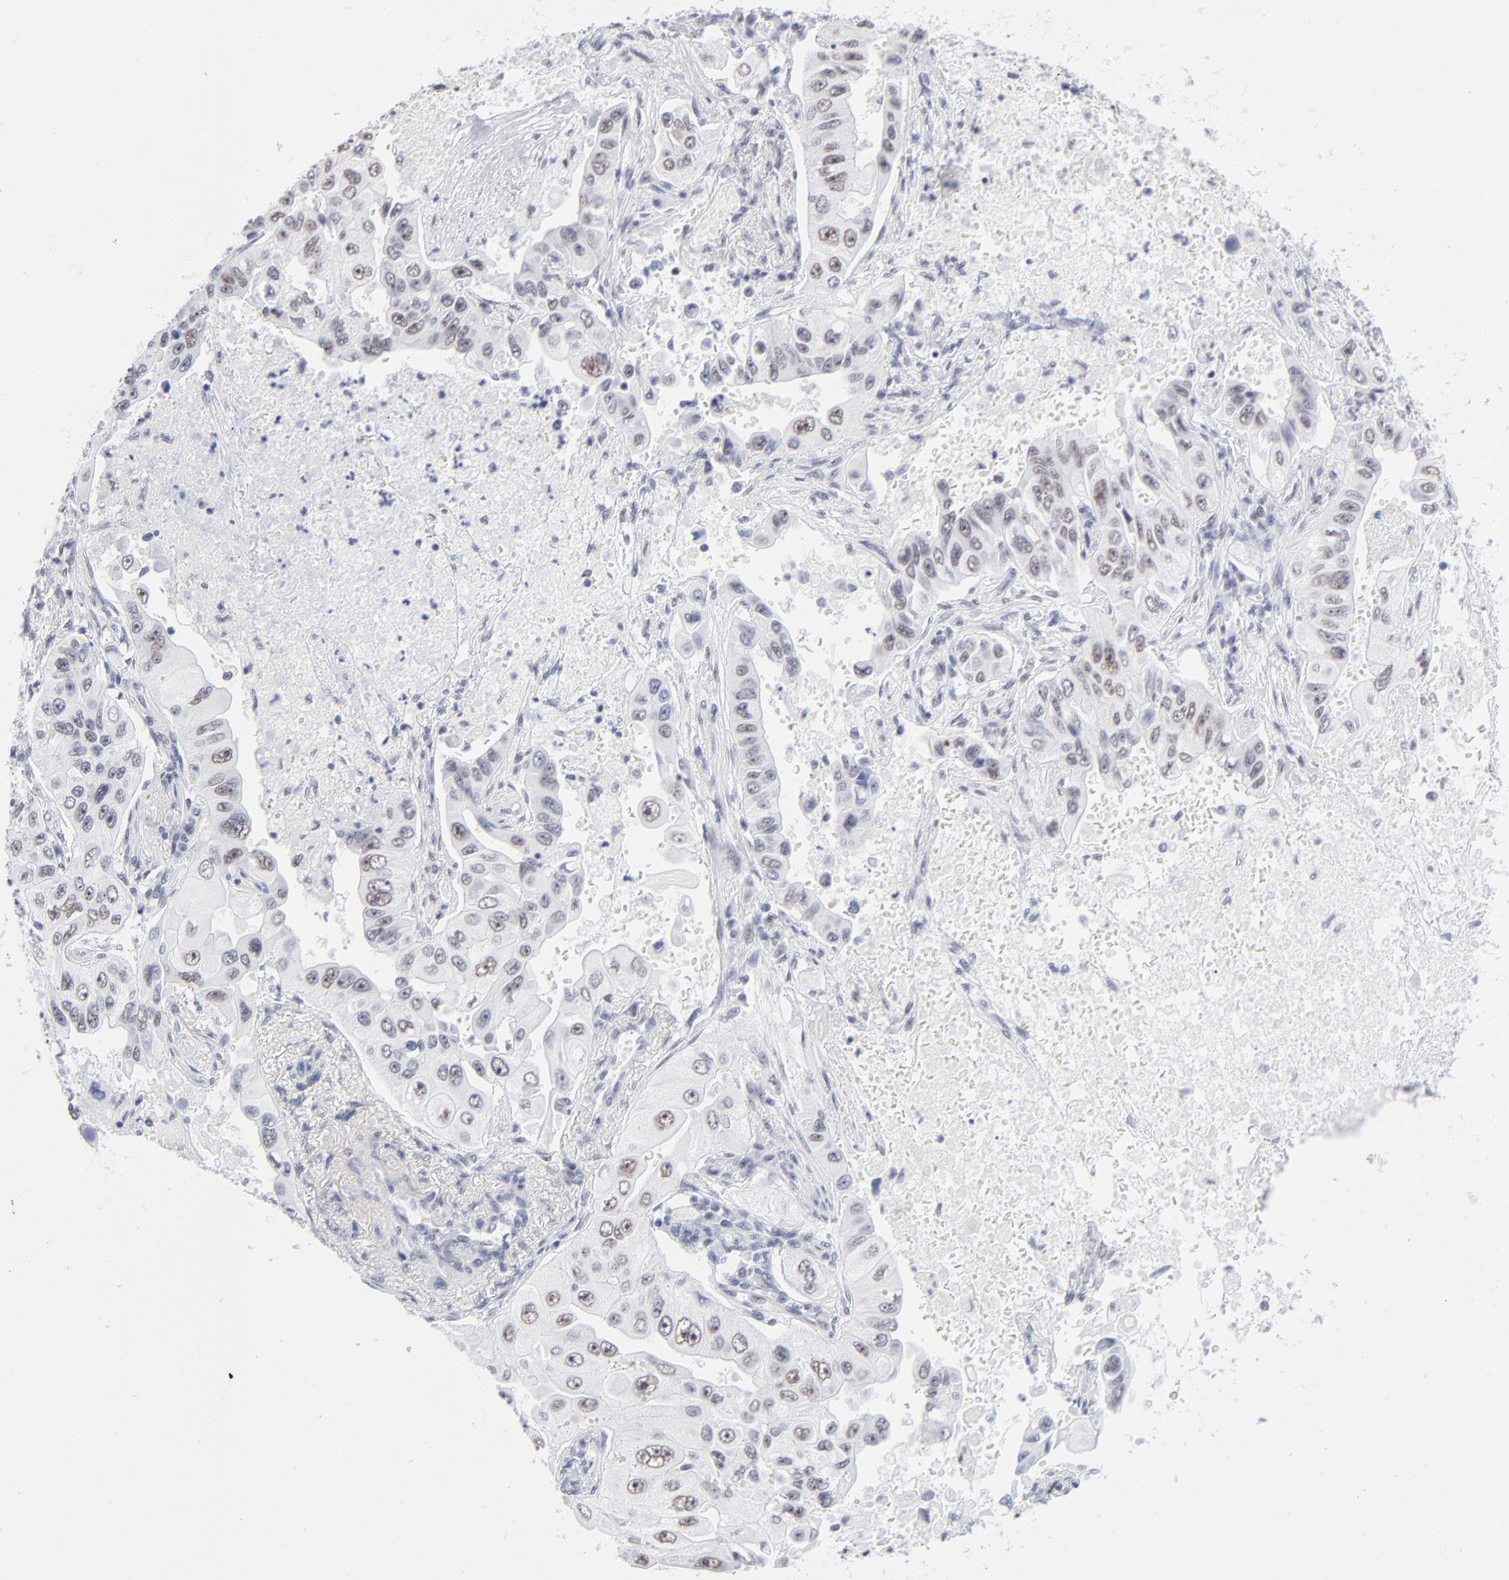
{"staining": {"intensity": "weak", "quantity": "25%-75%", "location": "nuclear"}, "tissue": "lung cancer", "cell_type": "Tumor cells", "image_type": "cancer", "snomed": [{"axis": "morphology", "description": "Adenocarcinoma, NOS"}, {"axis": "topography", "description": "Lung"}], "caption": "Human lung adenocarcinoma stained with a protein marker displays weak staining in tumor cells.", "gene": "SNRPB", "patient": {"sex": "male", "age": 84}}